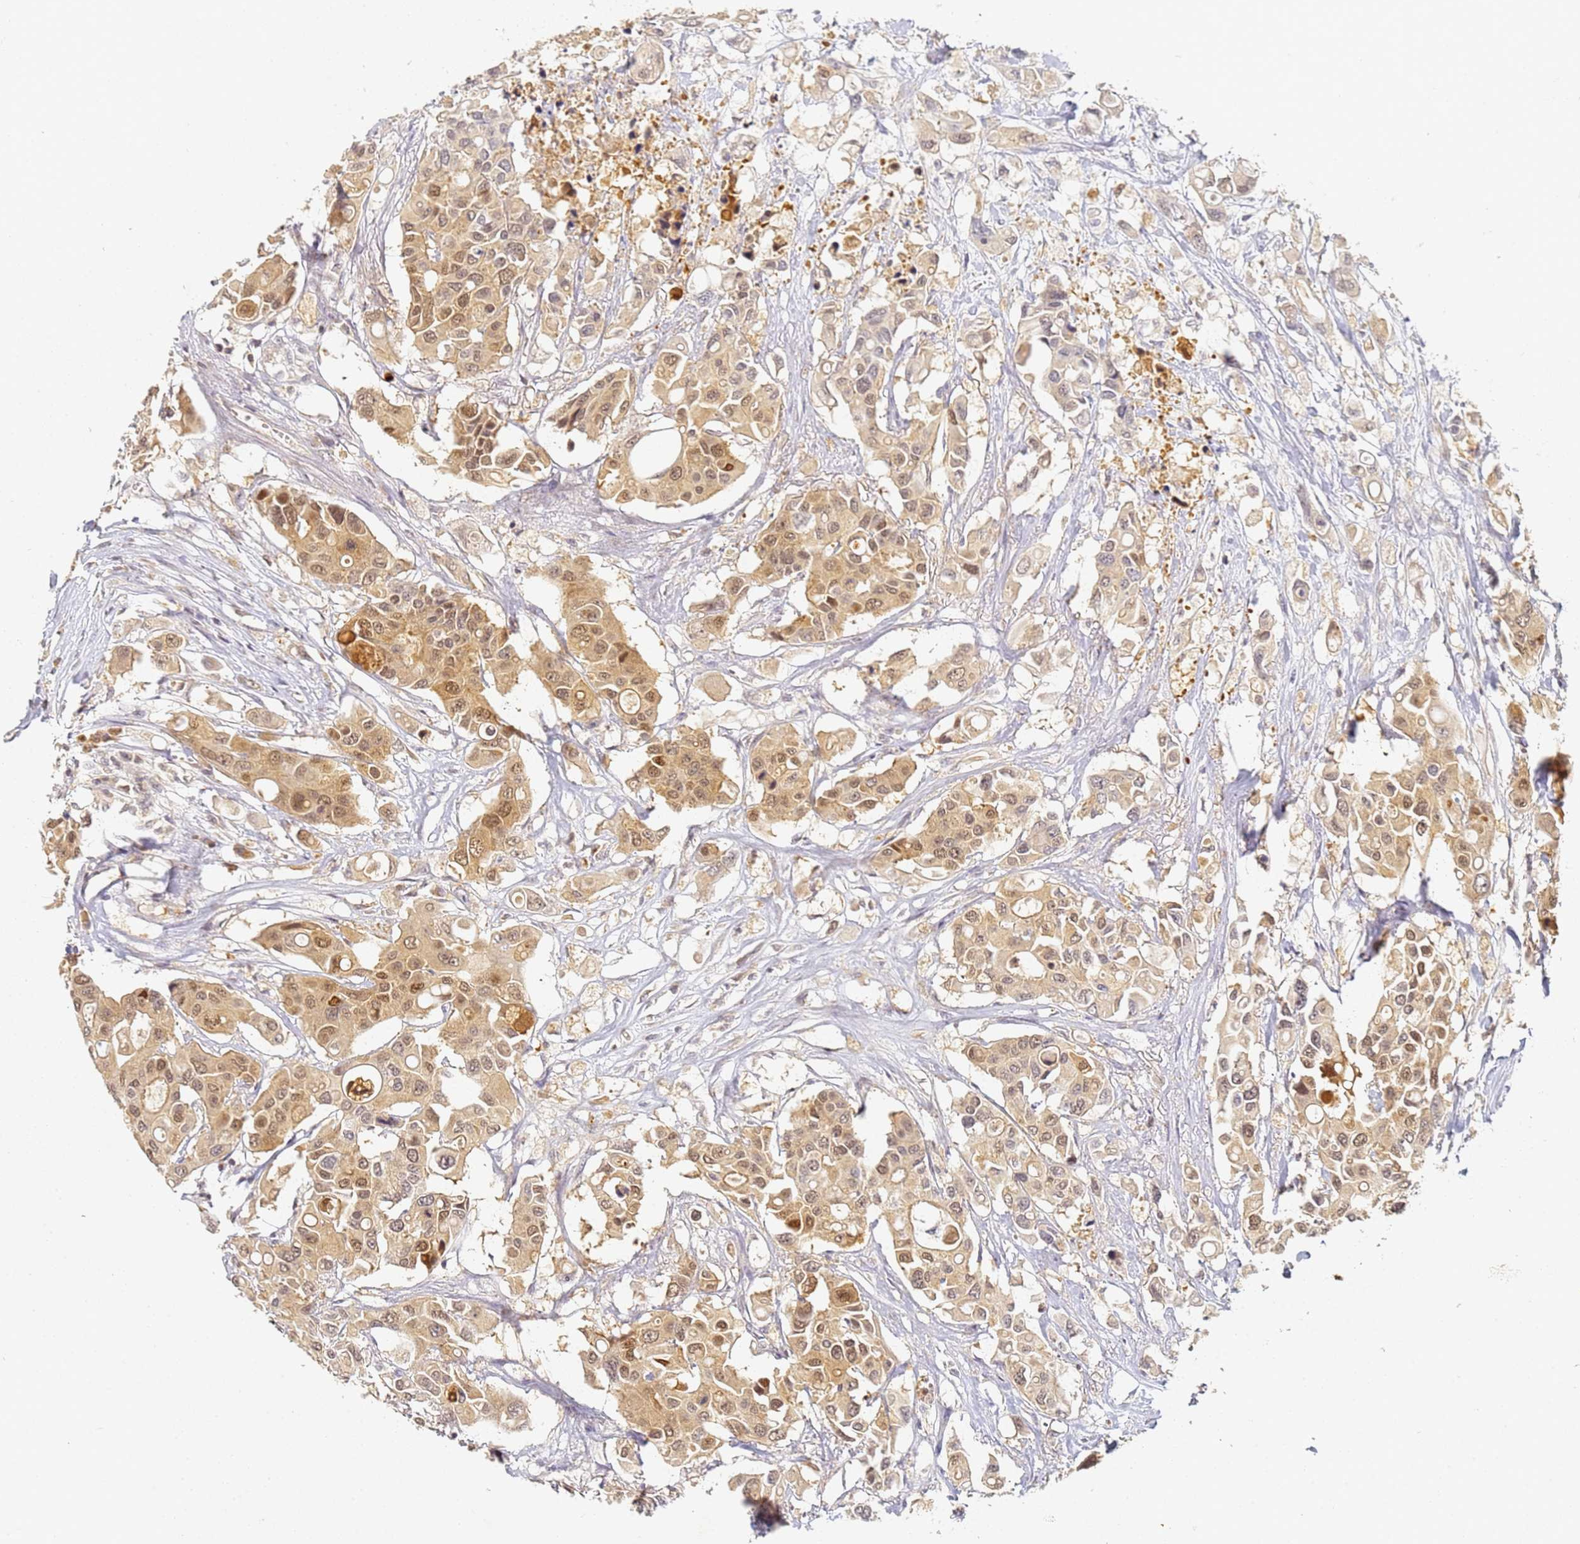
{"staining": {"intensity": "moderate", "quantity": ">75%", "location": "cytoplasmic/membranous,nuclear"}, "tissue": "colorectal cancer", "cell_type": "Tumor cells", "image_type": "cancer", "snomed": [{"axis": "morphology", "description": "Adenocarcinoma, NOS"}, {"axis": "topography", "description": "Colon"}], "caption": "IHC staining of adenocarcinoma (colorectal), which reveals medium levels of moderate cytoplasmic/membranous and nuclear expression in approximately >75% of tumor cells indicating moderate cytoplasmic/membranous and nuclear protein expression. The staining was performed using DAB (3,3'-diaminobenzidine) (brown) for protein detection and nuclei were counterstained in hematoxylin (blue).", "gene": "HMCES", "patient": {"sex": "male", "age": 77}}